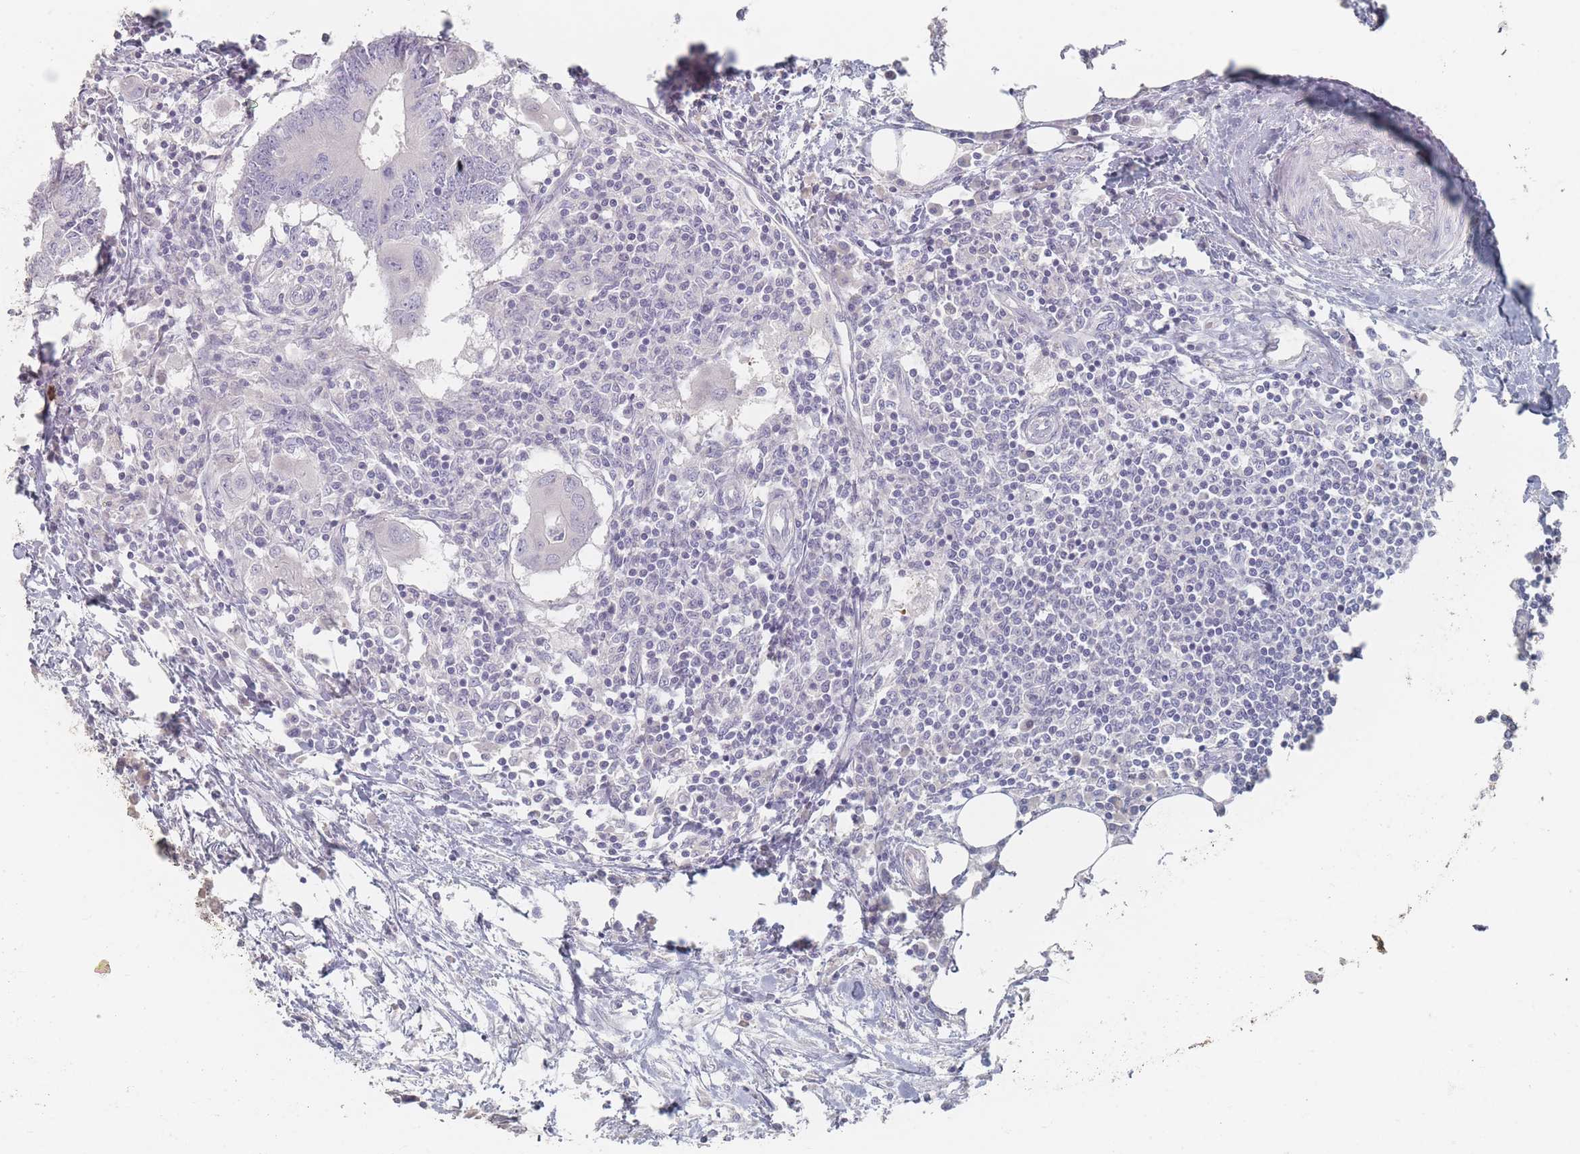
{"staining": {"intensity": "negative", "quantity": "none", "location": "none"}, "tissue": "colorectal cancer", "cell_type": "Tumor cells", "image_type": "cancer", "snomed": [{"axis": "morphology", "description": "Adenocarcinoma, NOS"}, {"axis": "topography", "description": "Colon"}], "caption": "IHC of human adenocarcinoma (colorectal) demonstrates no staining in tumor cells.", "gene": "HELZ2", "patient": {"sex": "male", "age": 71}}